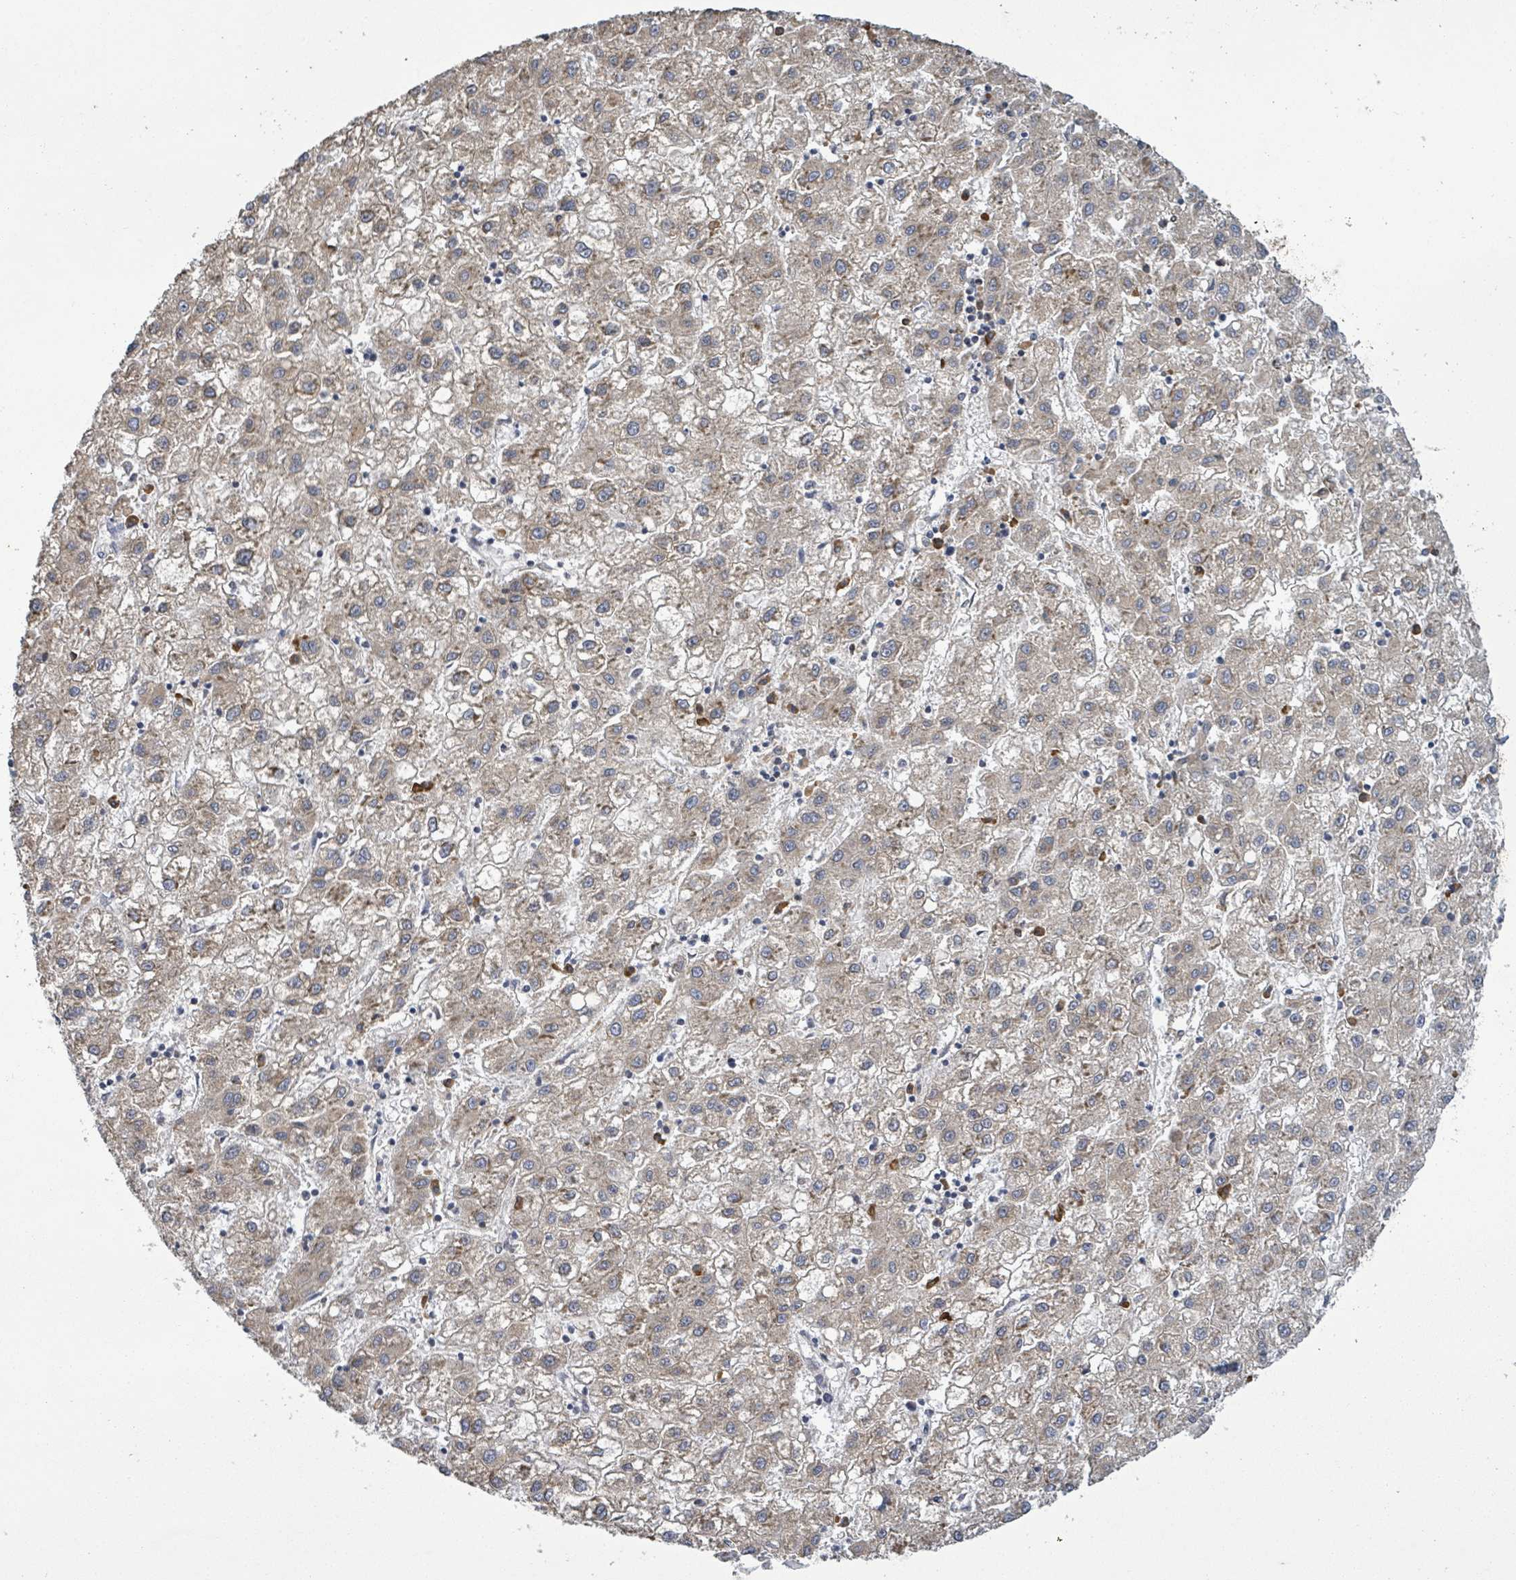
{"staining": {"intensity": "weak", "quantity": ">75%", "location": "cytoplasmic/membranous"}, "tissue": "liver cancer", "cell_type": "Tumor cells", "image_type": "cancer", "snomed": [{"axis": "morphology", "description": "Carcinoma, Hepatocellular, NOS"}, {"axis": "topography", "description": "Liver"}], "caption": "The micrograph demonstrates a brown stain indicating the presence of a protein in the cytoplasmic/membranous of tumor cells in liver cancer.", "gene": "ATP13A1", "patient": {"sex": "male", "age": 72}}